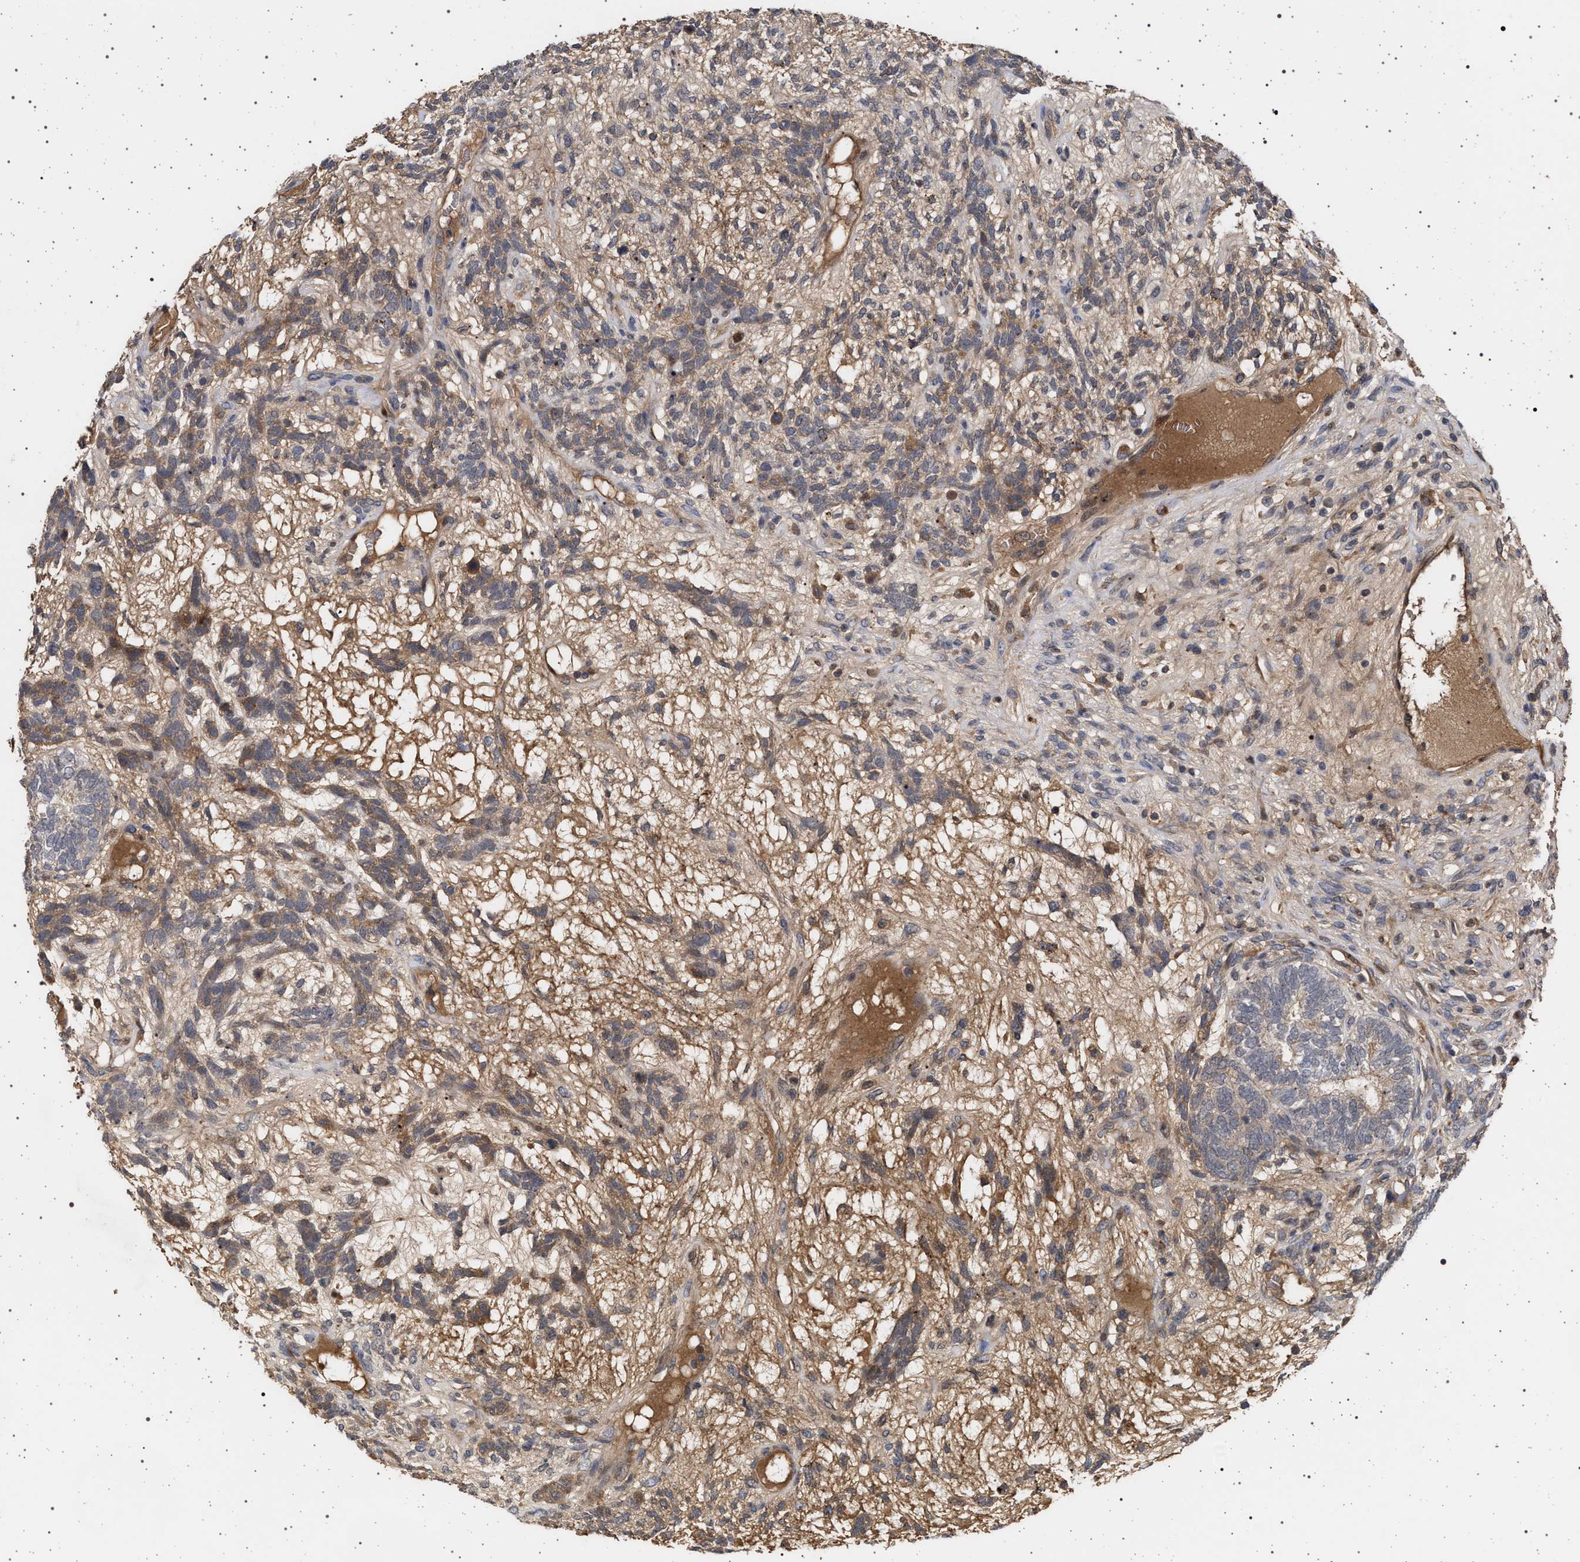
{"staining": {"intensity": "moderate", "quantity": "25%-75%", "location": "cytoplasmic/membranous"}, "tissue": "testis cancer", "cell_type": "Tumor cells", "image_type": "cancer", "snomed": [{"axis": "morphology", "description": "Seminoma, NOS"}, {"axis": "topography", "description": "Testis"}], "caption": "There is medium levels of moderate cytoplasmic/membranous expression in tumor cells of testis cancer (seminoma), as demonstrated by immunohistochemical staining (brown color).", "gene": "RBM48", "patient": {"sex": "male", "age": 28}}